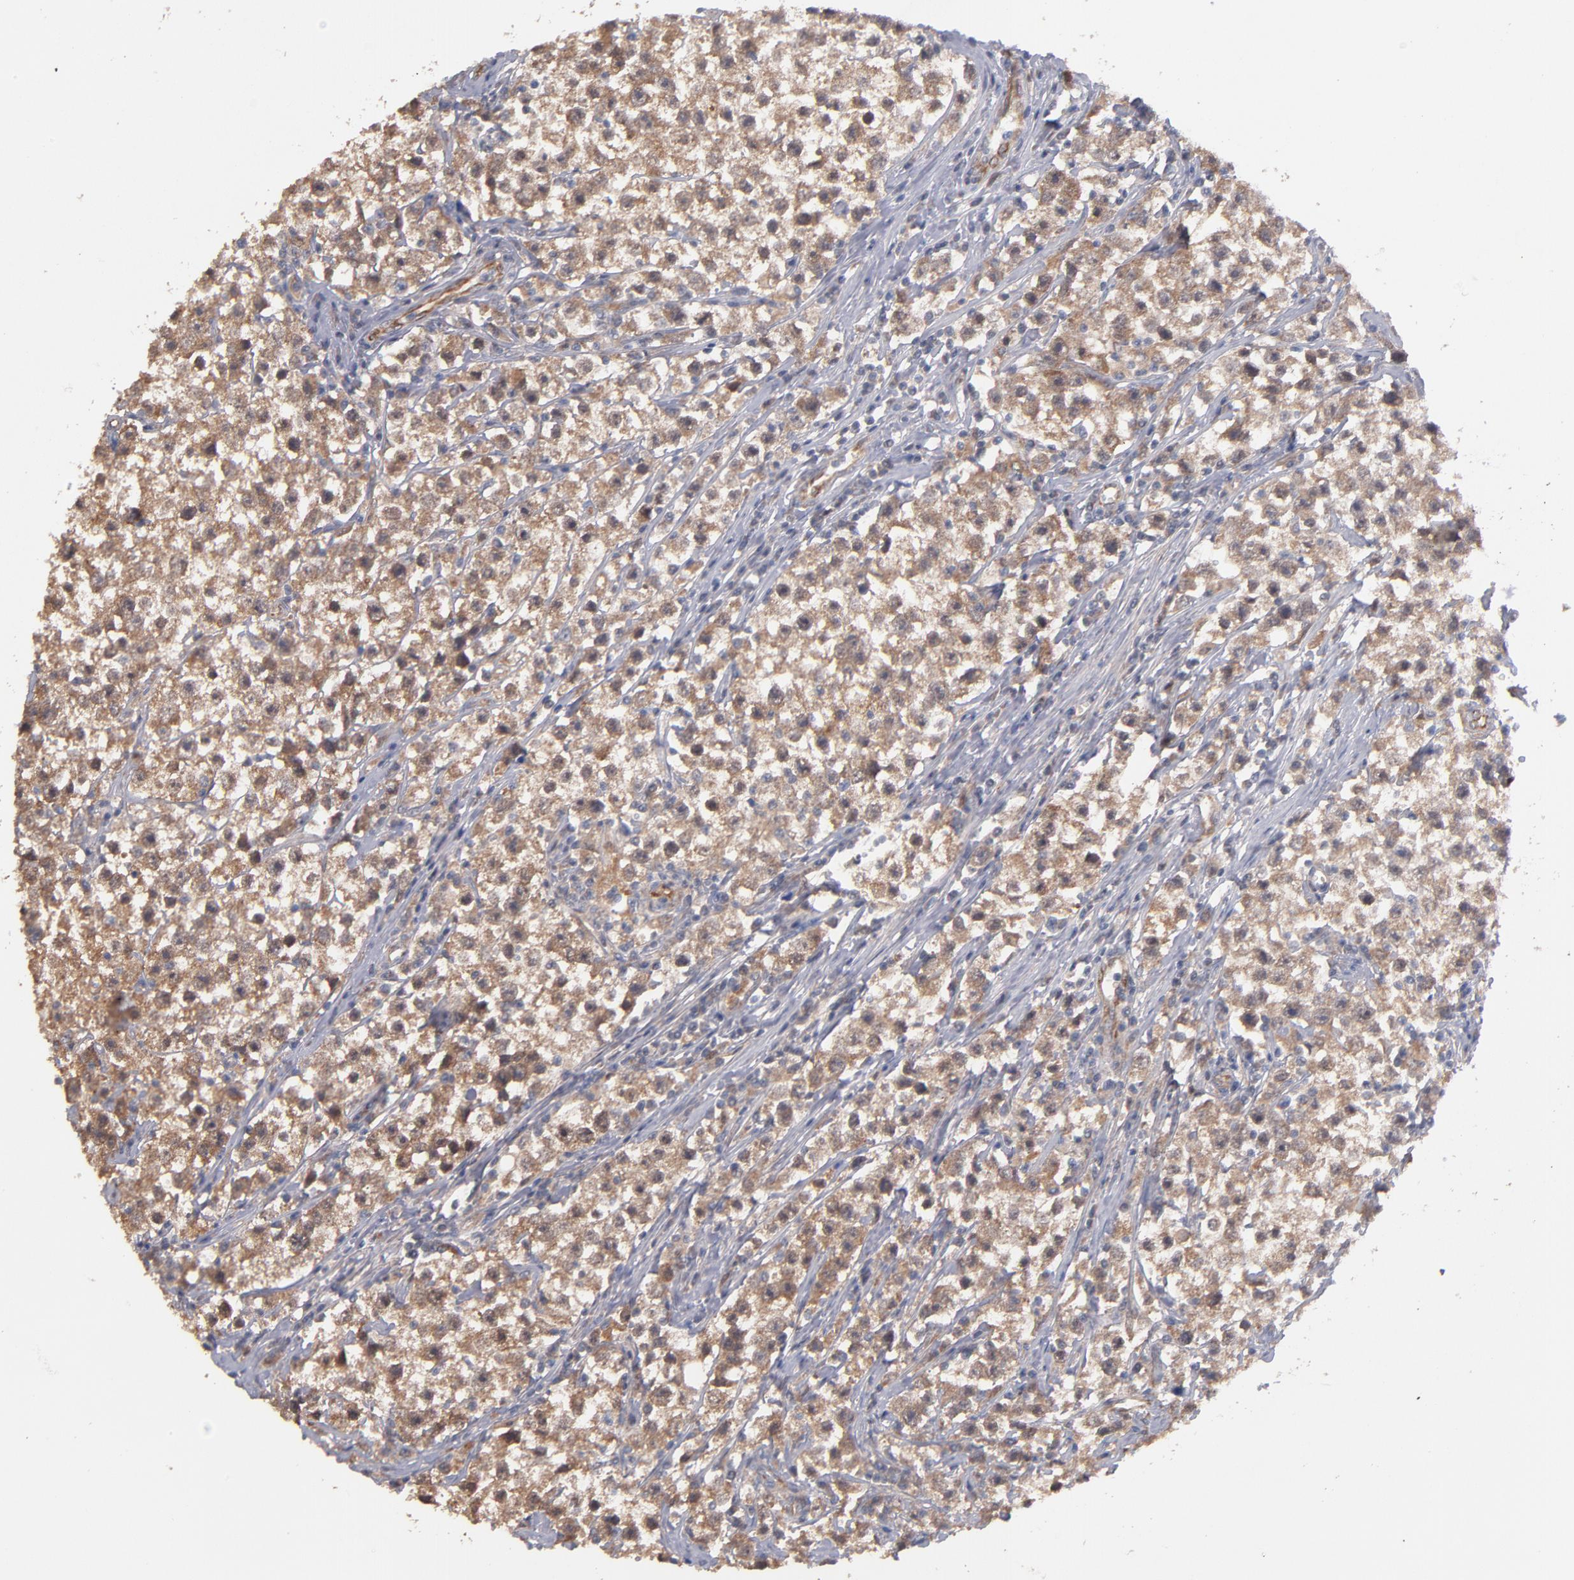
{"staining": {"intensity": "moderate", "quantity": ">75%", "location": "cytoplasmic/membranous"}, "tissue": "testis cancer", "cell_type": "Tumor cells", "image_type": "cancer", "snomed": [{"axis": "morphology", "description": "Seminoma, NOS"}, {"axis": "topography", "description": "Testis"}], "caption": "A histopathology image of testis seminoma stained for a protein demonstrates moderate cytoplasmic/membranous brown staining in tumor cells. (DAB = brown stain, brightfield microscopy at high magnification).", "gene": "GMFG", "patient": {"sex": "male", "age": 35}}